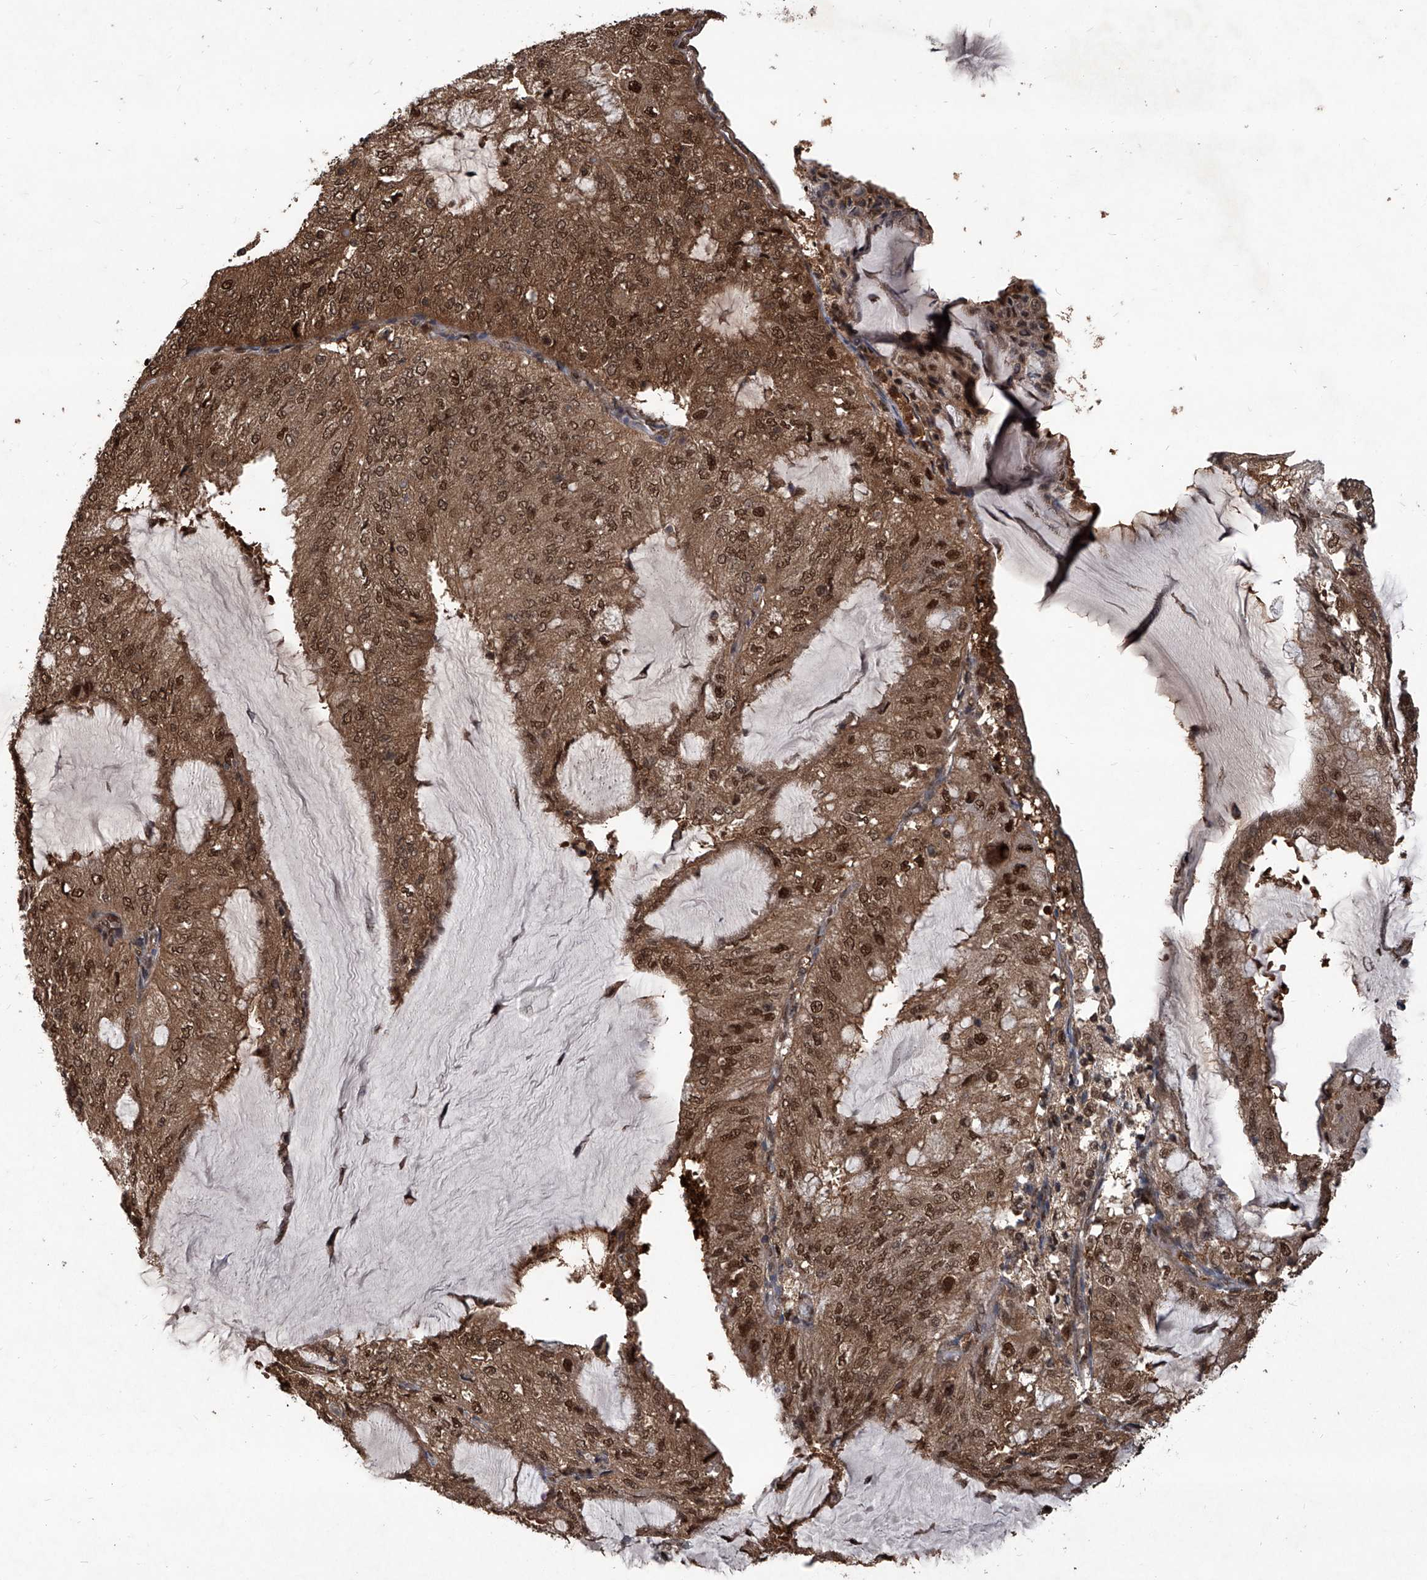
{"staining": {"intensity": "moderate", "quantity": ">75%", "location": "cytoplasmic/membranous,nuclear"}, "tissue": "endometrial cancer", "cell_type": "Tumor cells", "image_type": "cancer", "snomed": [{"axis": "morphology", "description": "Adenocarcinoma, NOS"}, {"axis": "topography", "description": "Endometrium"}], "caption": "A photomicrograph showing moderate cytoplasmic/membranous and nuclear positivity in about >75% of tumor cells in endometrial adenocarcinoma, as visualized by brown immunohistochemical staining.", "gene": "PSMB1", "patient": {"sex": "female", "age": 81}}